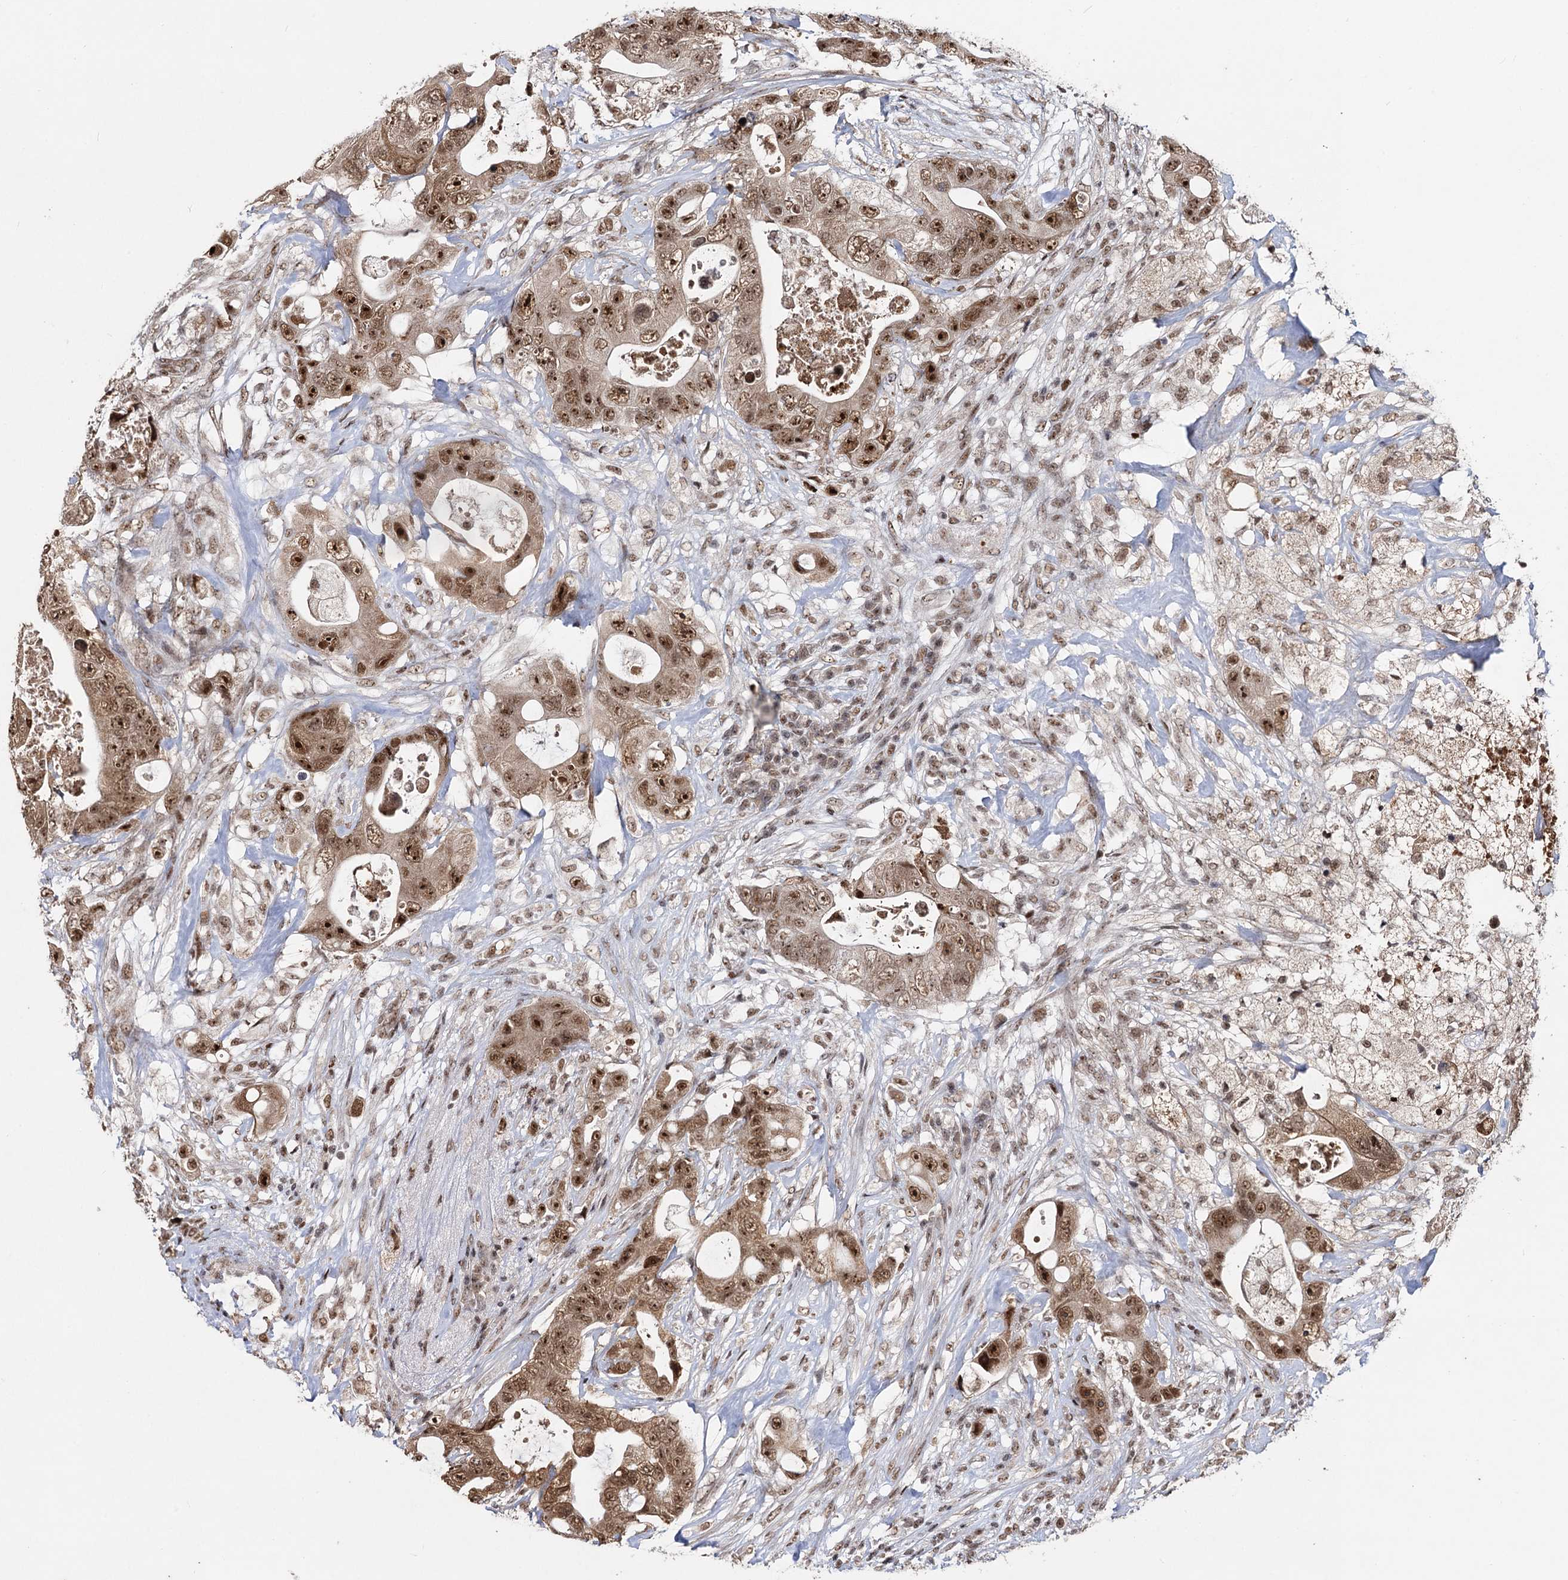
{"staining": {"intensity": "moderate", "quantity": ">75%", "location": "cytoplasmic/membranous,nuclear"}, "tissue": "colorectal cancer", "cell_type": "Tumor cells", "image_type": "cancer", "snomed": [{"axis": "morphology", "description": "Adenocarcinoma, NOS"}, {"axis": "topography", "description": "Colon"}], "caption": "Moderate cytoplasmic/membranous and nuclear staining is present in approximately >75% of tumor cells in colorectal cancer (adenocarcinoma).", "gene": "SFSWAP", "patient": {"sex": "female", "age": 46}}